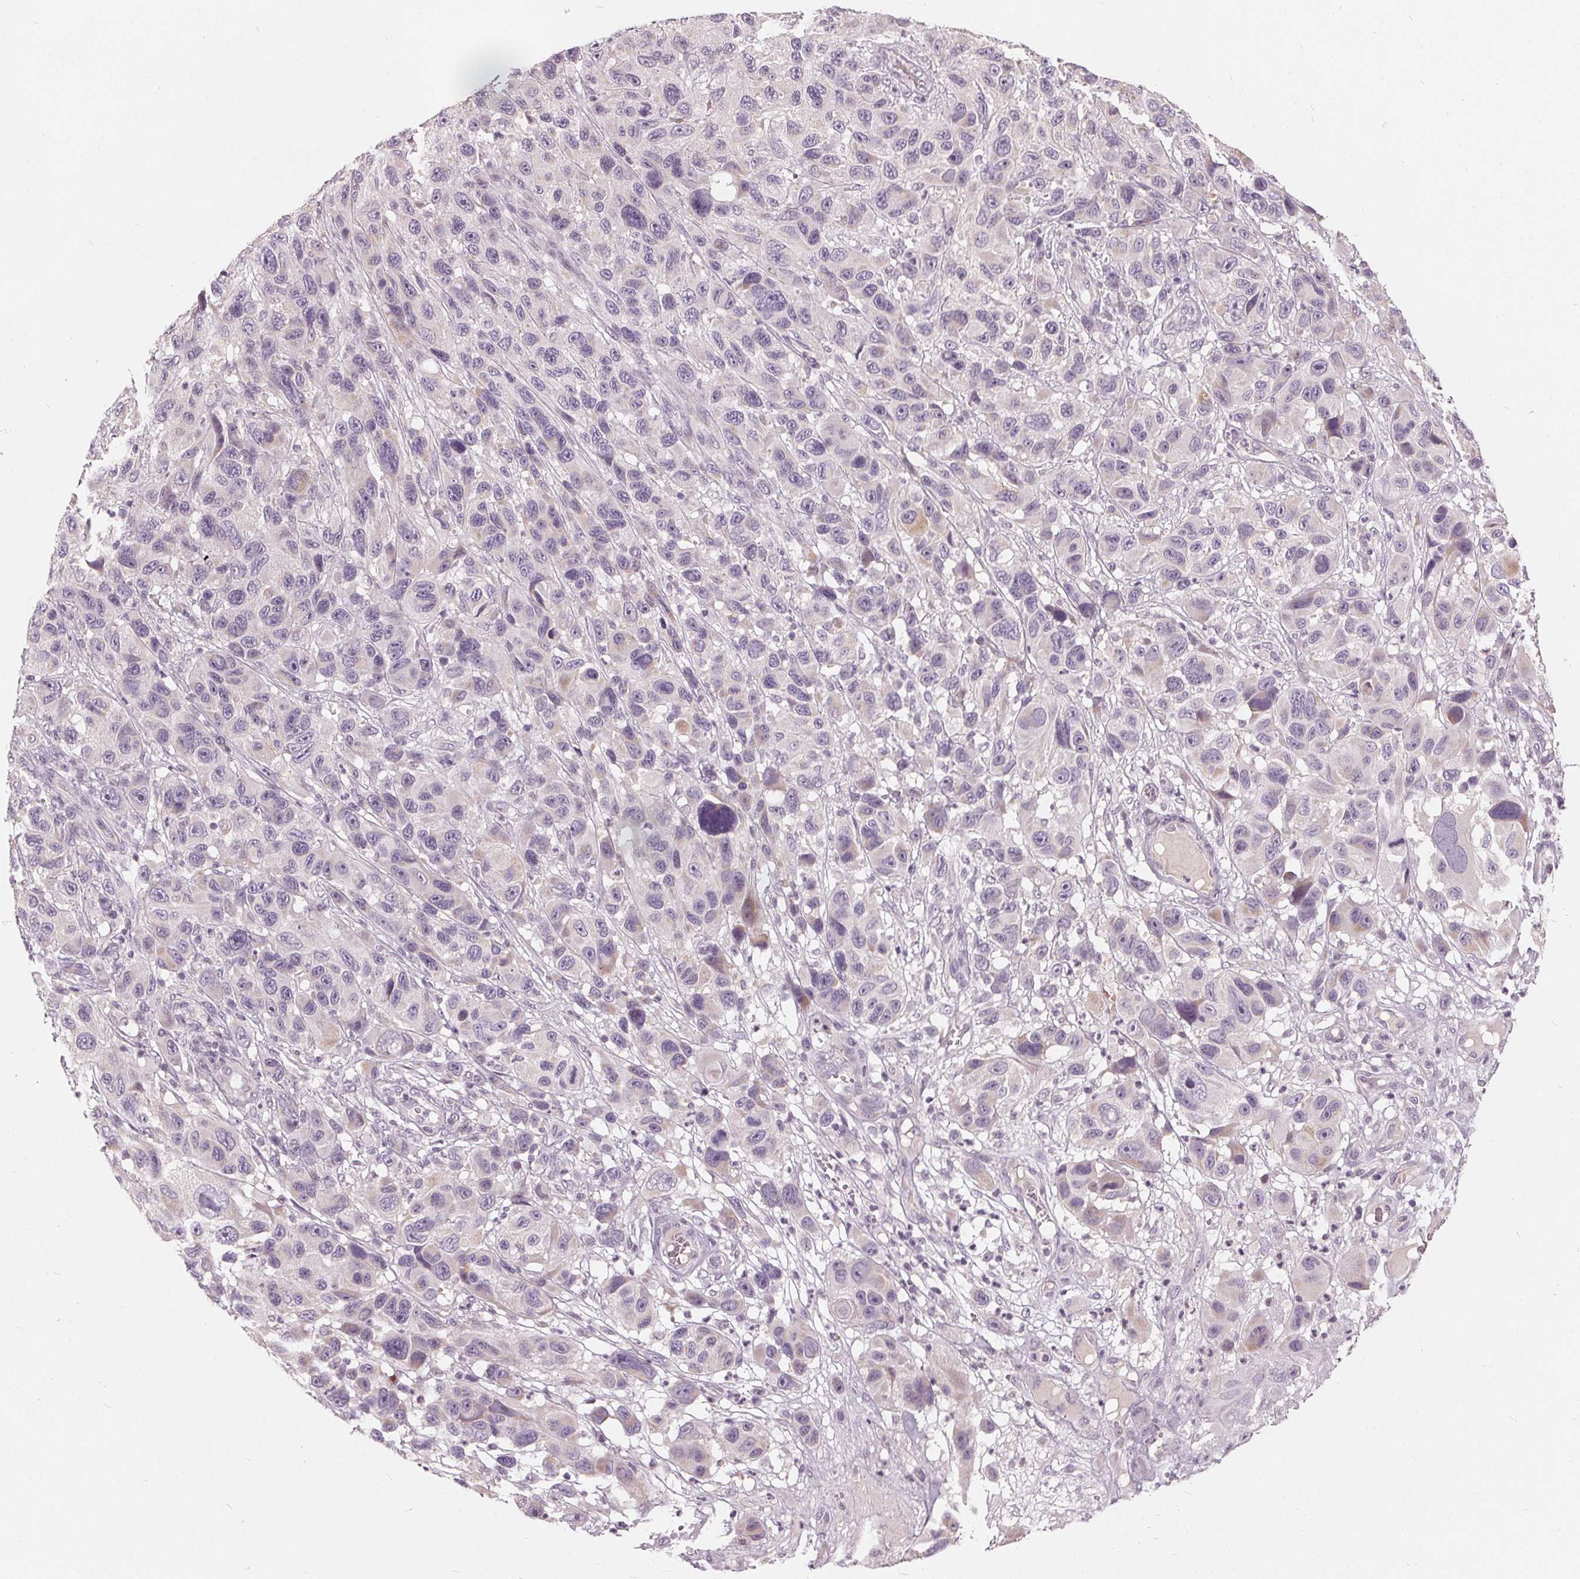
{"staining": {"intensity": "negative", "quantity": "none", "location": "none"}, "tissue": "melanoma", "cell_type": "Tumor cells", "image_type": "cancer", "snomed": [{"axis": "morphology", "description": "Malignant melanoma, NOS"}, {"axis": "topography", "description": "Skin"}], "caption": "Melanoma was stained to show a protein in brown. There is no significant expression in tumor cells.", "gene": "TRIM60", "patient": {"sex": "male", "age": 53}}